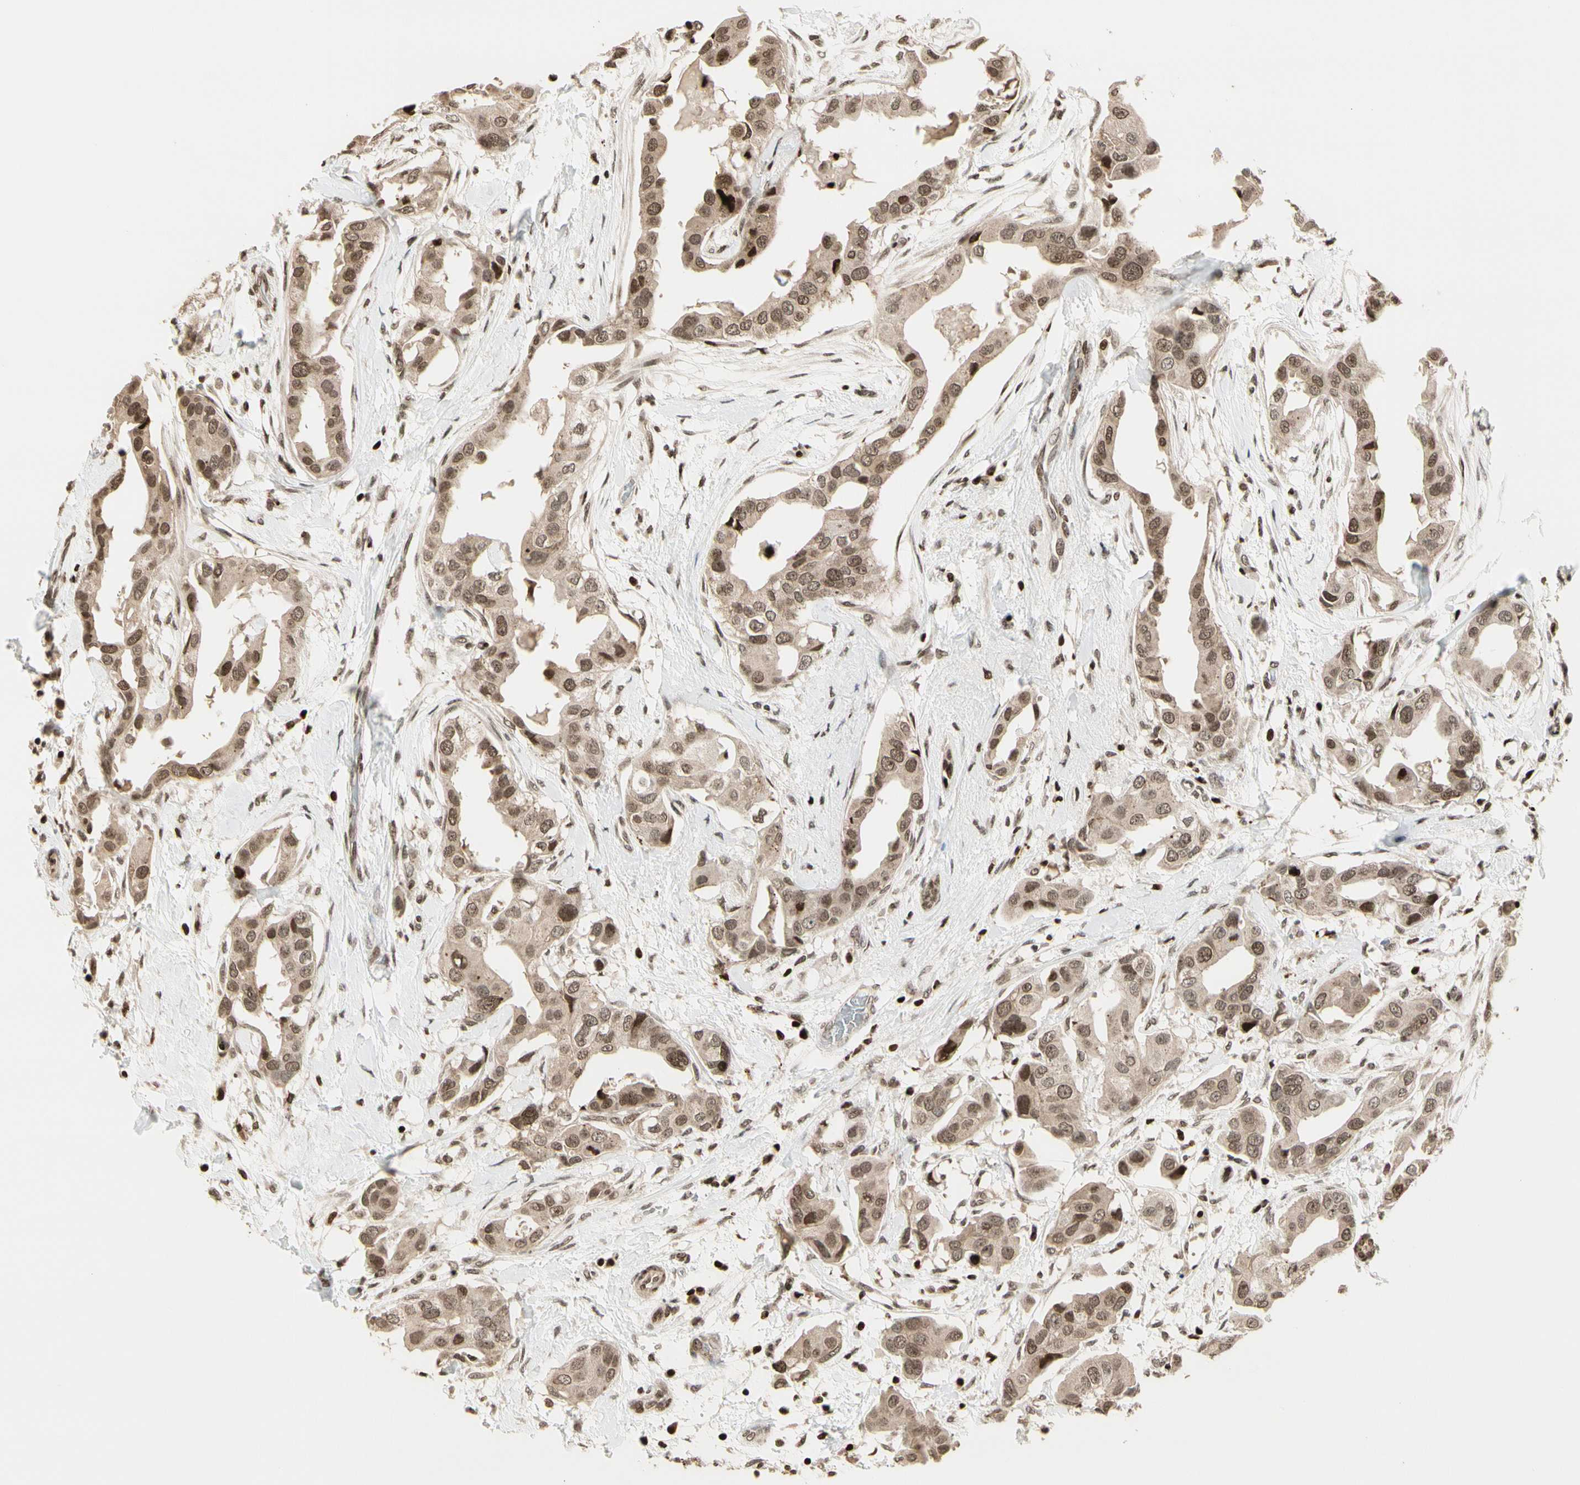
{"staining": {"intensity": "moderate", "quantity": ">75%", "location": "cytoplasmic/membranous,nuclear"}, "tissue": "breast cancer", "cell_type": "Tumor cells", "image_type": "cancer", "snomed": [{"axis": "morphology", "description": "Duct carcinoma"}, {"axis": "topography", "description": "Breast"}], "caption": "Breast invasive ductal carcinoma stained with DAB immunohistochemistry displays medium levels of moderate cytoplasmic/membranous and nuclear staining in approximately >75% of tumor cells. (Brightfield microscopy of DAB IHC at high magnification).", "gene": "TSHZ3", "patient": {"sex": "female", "age": 40}}